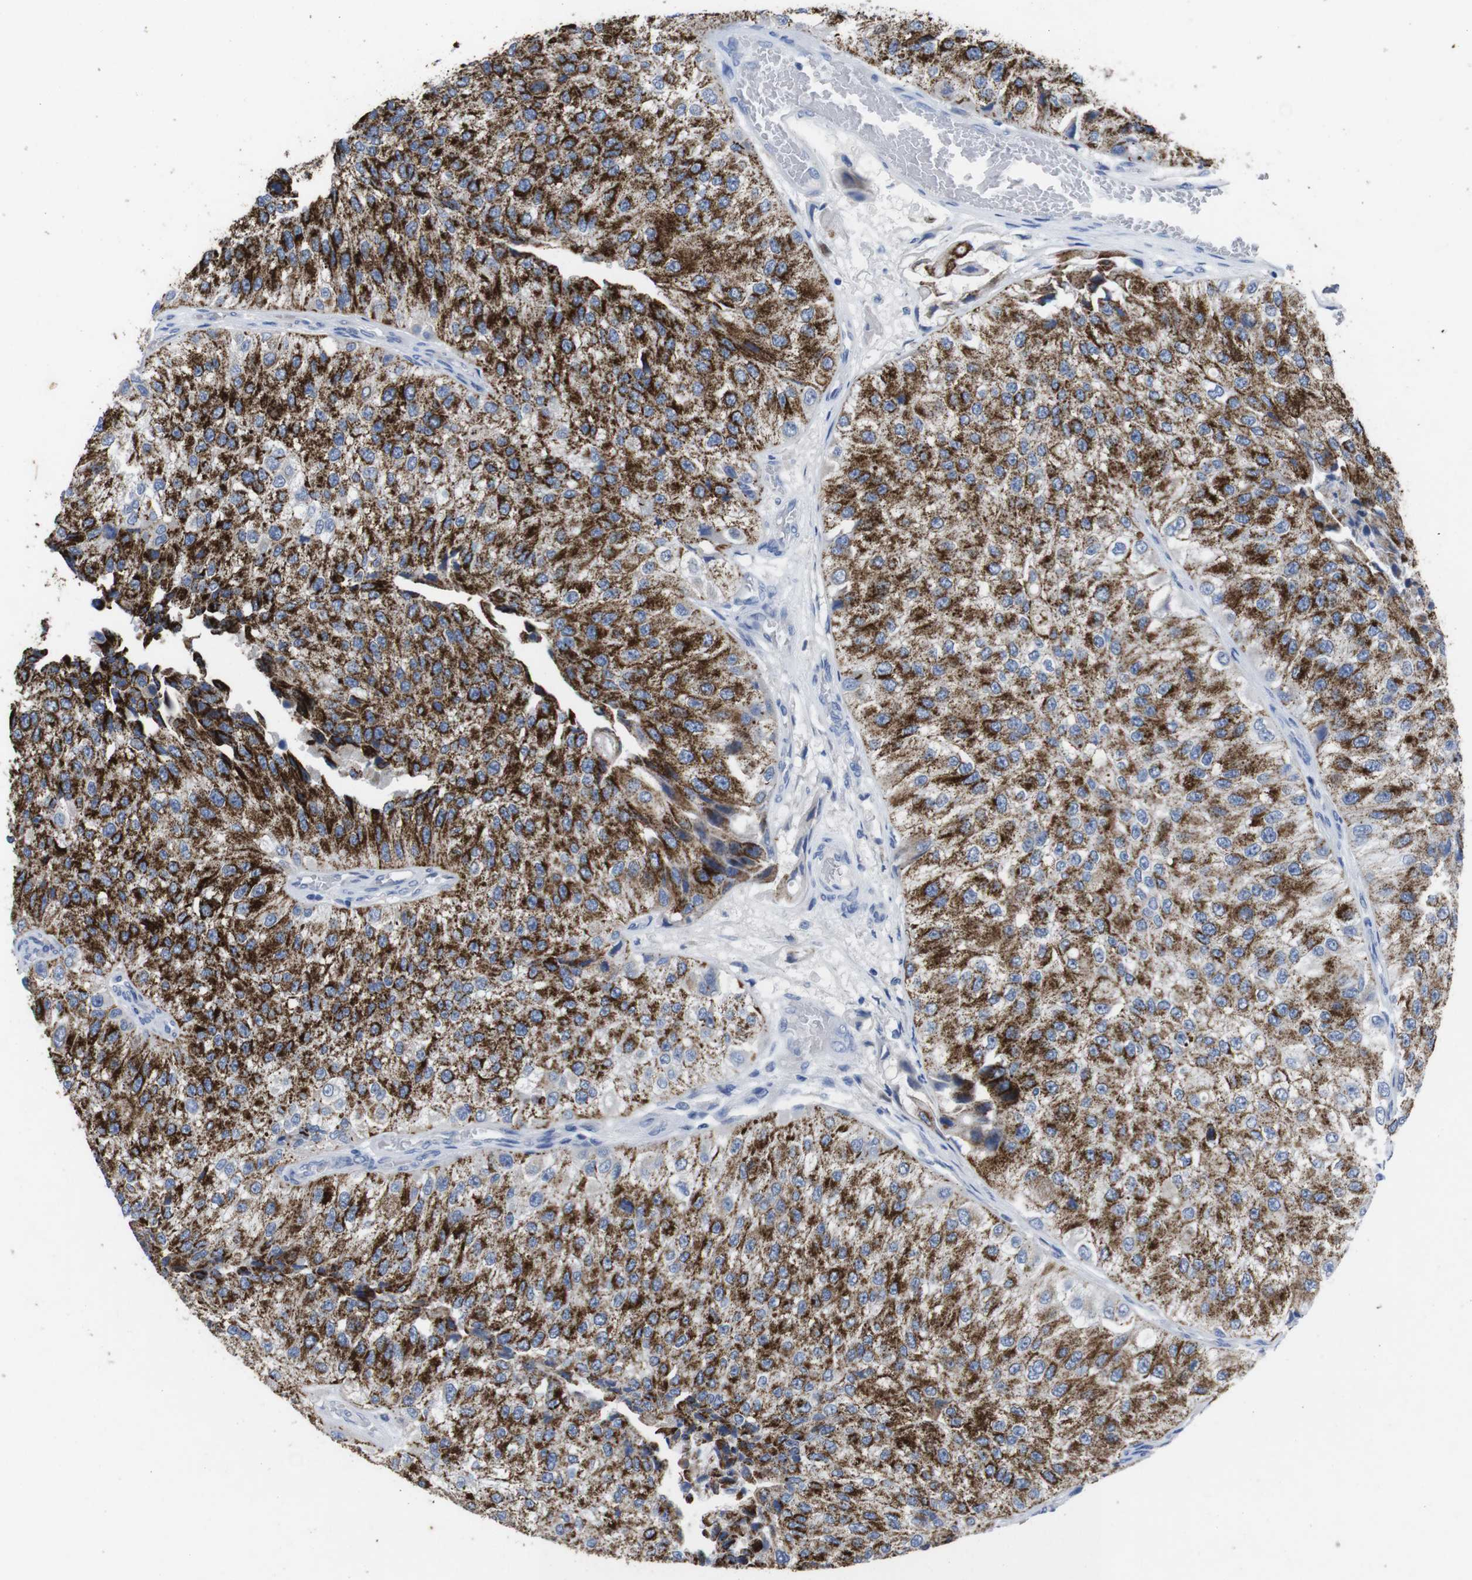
{"staining": {"intensity": "strong", "quantity": ">75%", "location": "cytoplasmic/membranous"}, "tissue": "urothelial cancer", "cell_type": "Tumor cells", "image_type": "cancer", "snomed": [{"axis": "morphology", "description": "Urothelial carcinoma, High grade"}, {"axis": "topography", "description": "Kidney"}, {"axis": "topography", "description": "Urinary bladder"}], "caption": "Urothelial carcinoma (high-grade) stained with immunohistochemistry displays strong cytoplasmic/membranous positivity in approximately >75% of tumor cells.", "gene": "GJB2", "patient": {"sex": "male", "age": 77}}